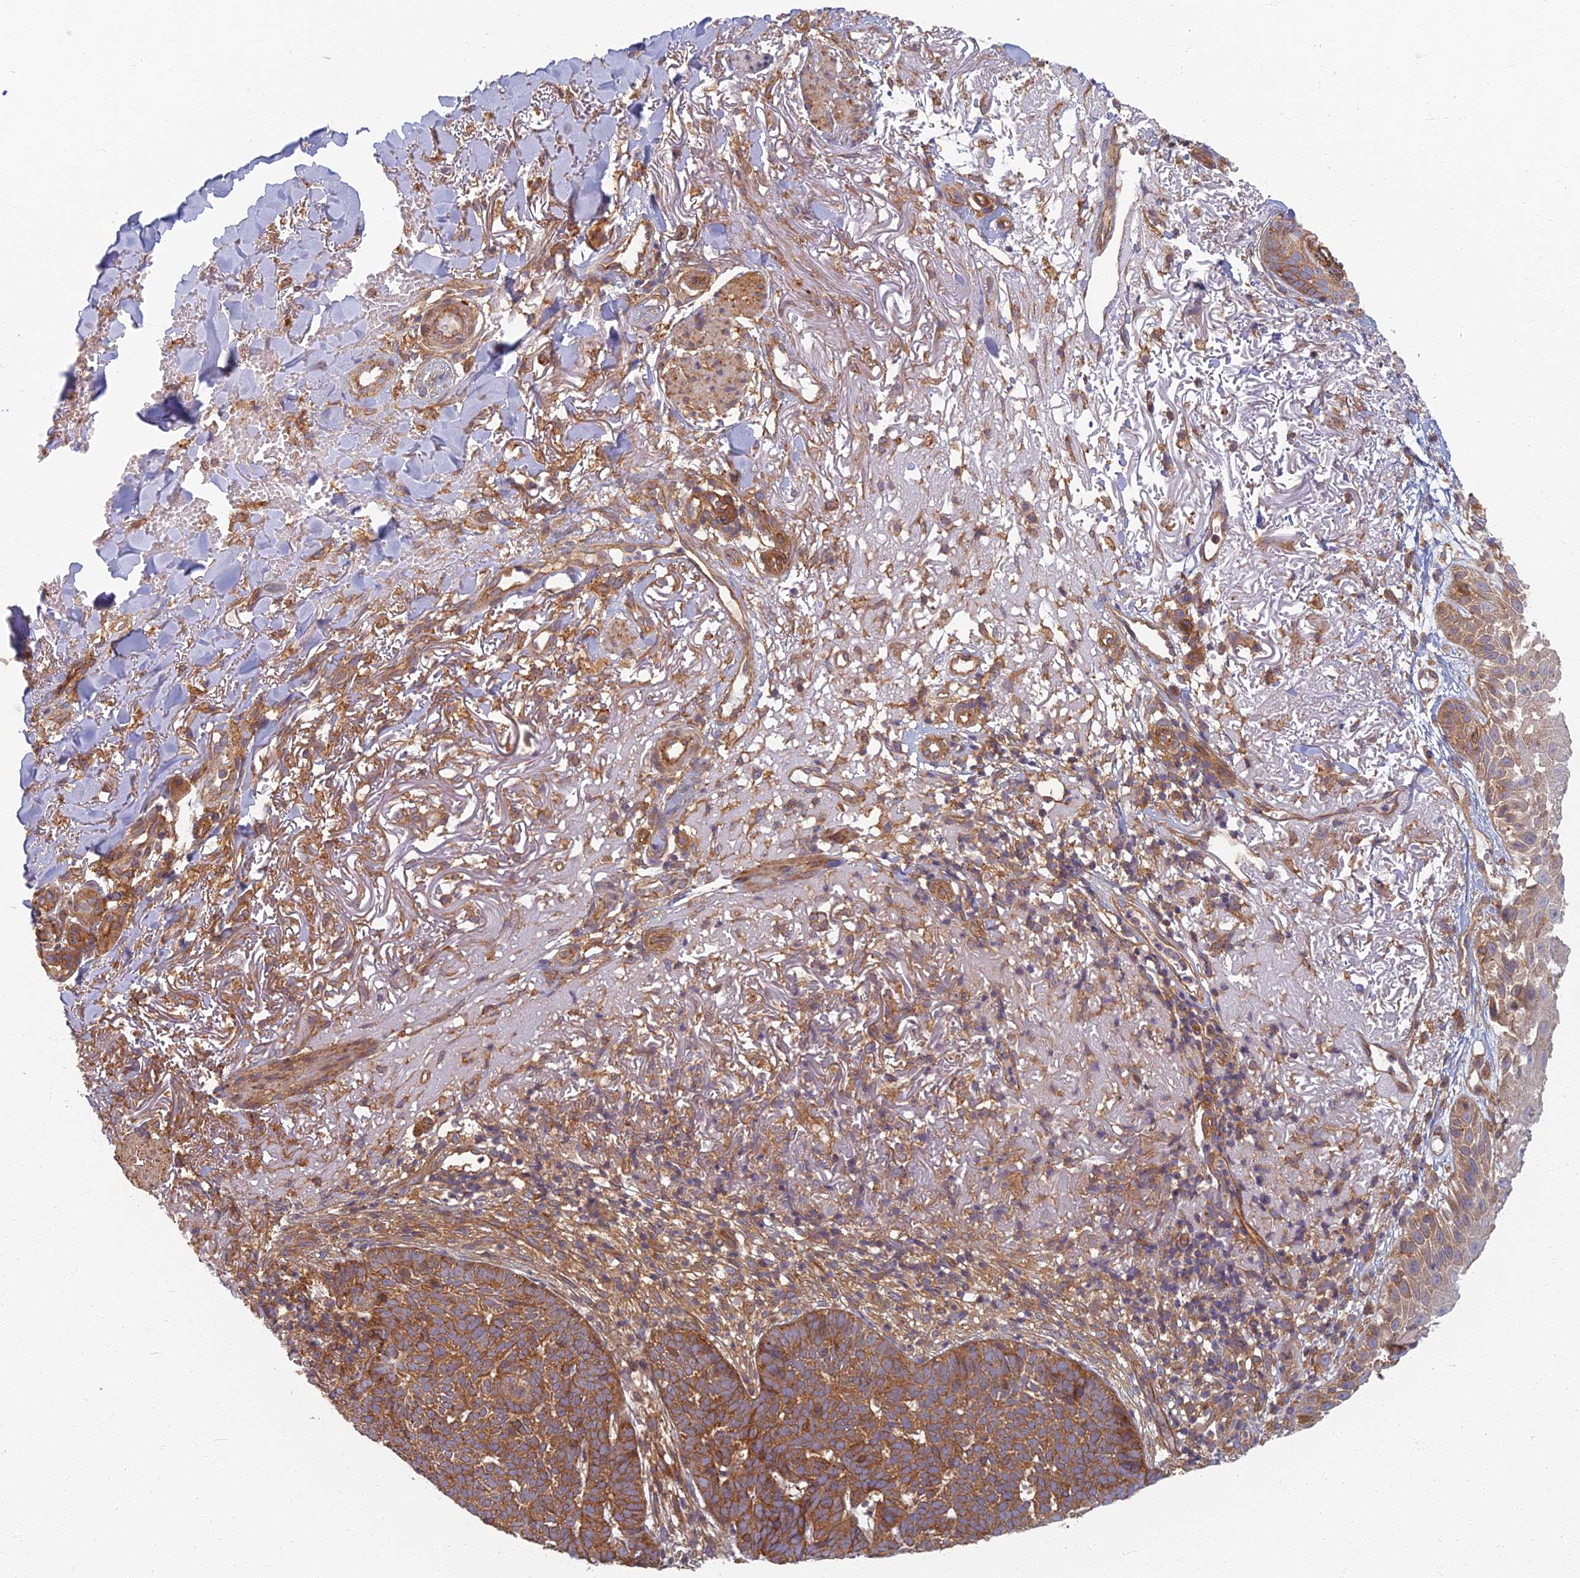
{"staining": {"intensity": "moderate", "quantity": ">75%", "location": "cytoplasmic/membranous"}, "tissue": "skin cancer", "cell_type": "Tumor cells", "image_type": "cancer", "snomed": [{"axis": "morphology", "description": "Basal cell carcinoma"}, {"axis": "topography", "description": "Skin"}], "caption": "IHC of skin cancer (basal cell carcinoma) exhibits medium levels of moderate cytoplasmic/membranous expression in approximately >75% of tumor cells.", "gene": "RBSN", "patient": {"sex": "female", "age": 78}}